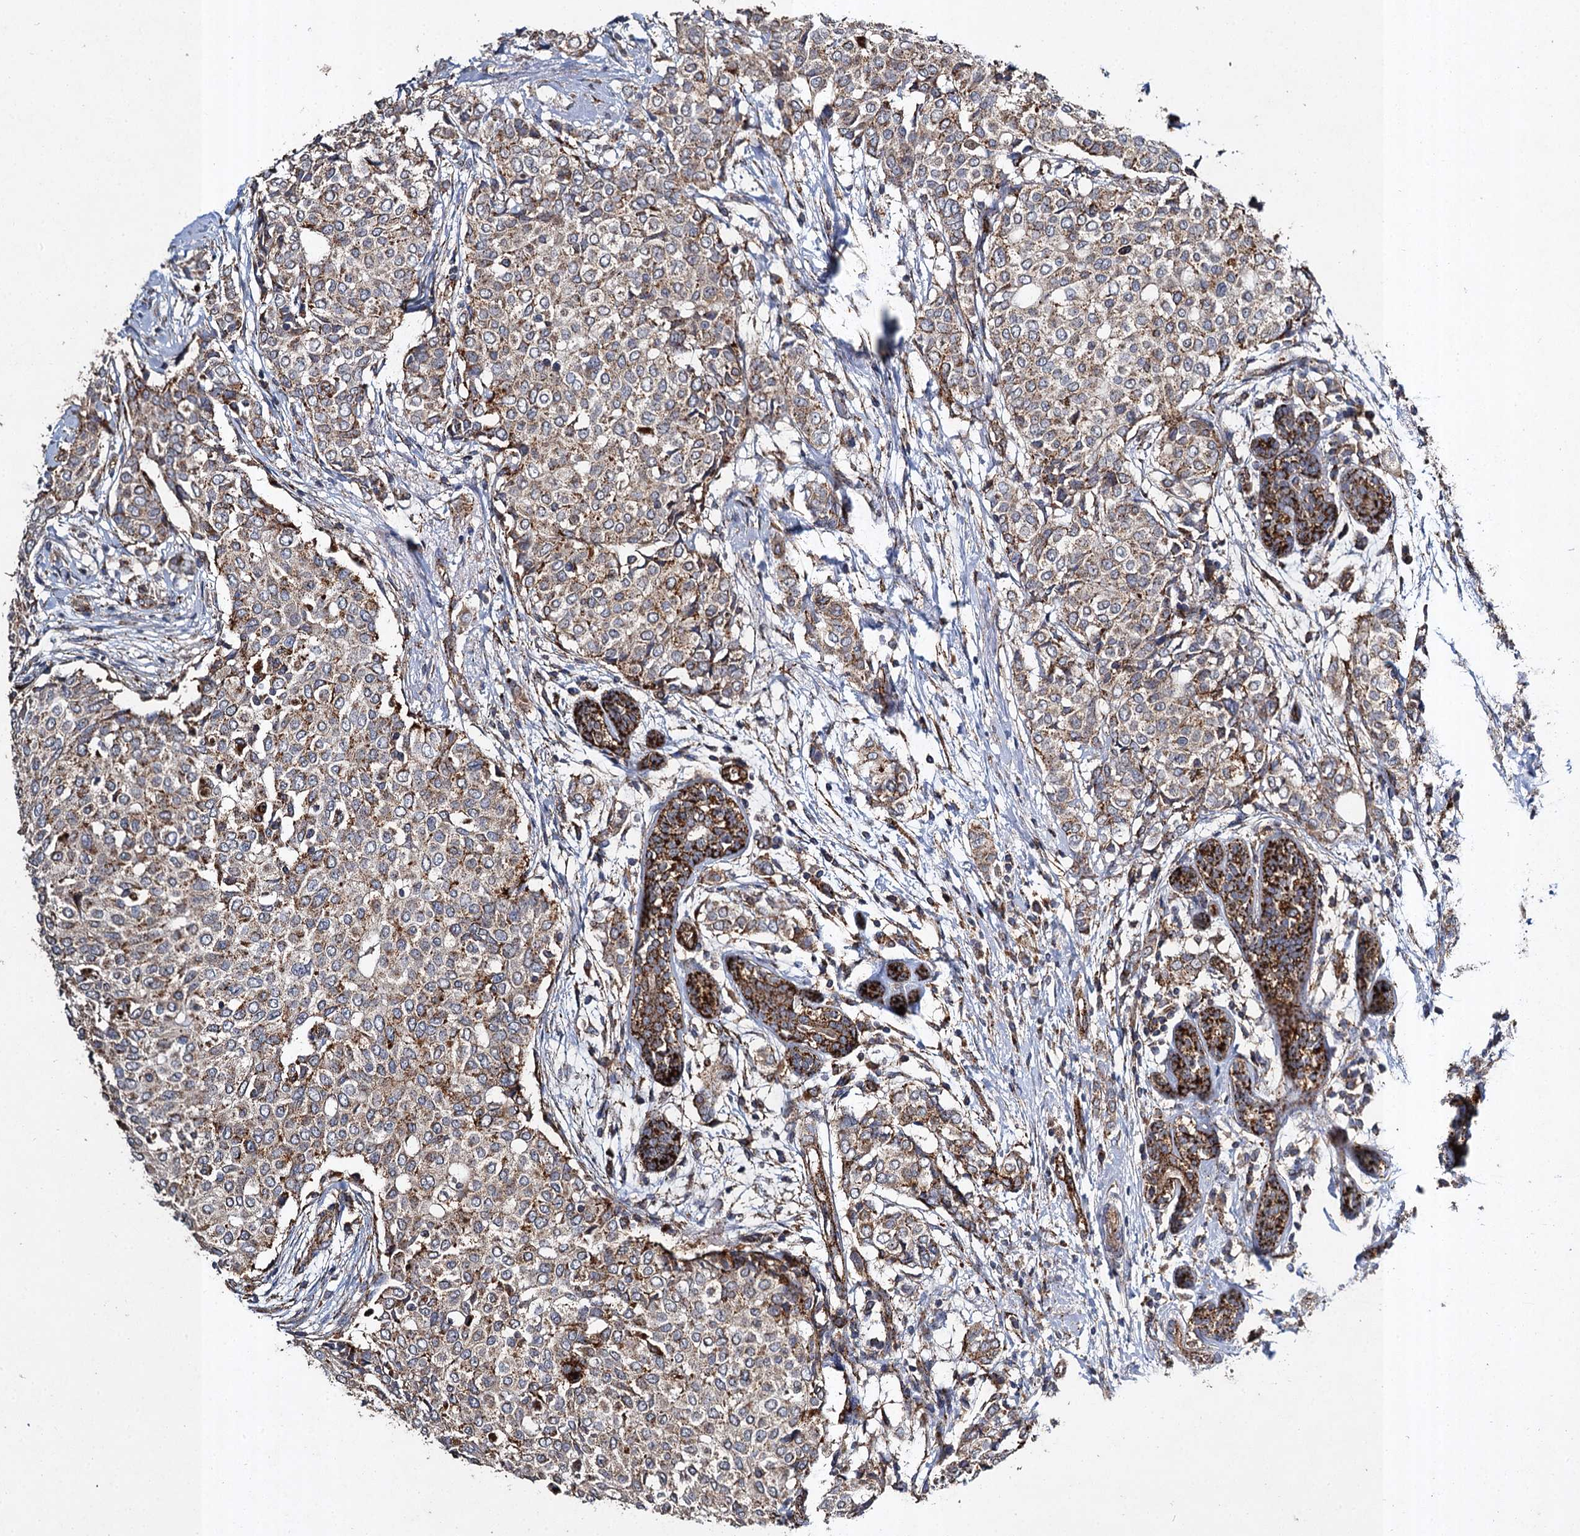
{"staining": {"intensity": "strong", "quantity": "25%-75%", "location": "cytoplasmic/membranous"}, "tissue": "breast cancer", "cell_type": "Tumor cells", "image_type": "cancer", "snomed": [{"axis": "morphology", "description": "Lobular carcinoma"}, {"axis": "topography", "description": "Breast"}], "caption": "Immunohistochemical staining of lobular carcinoma (breast) demonstrates high levels of strong cytoplasmic/membranous protein expression in about 25%-75% of tumor cells.", "gene": "GBA1", "patient": {"sex": "female", "age": 51}}